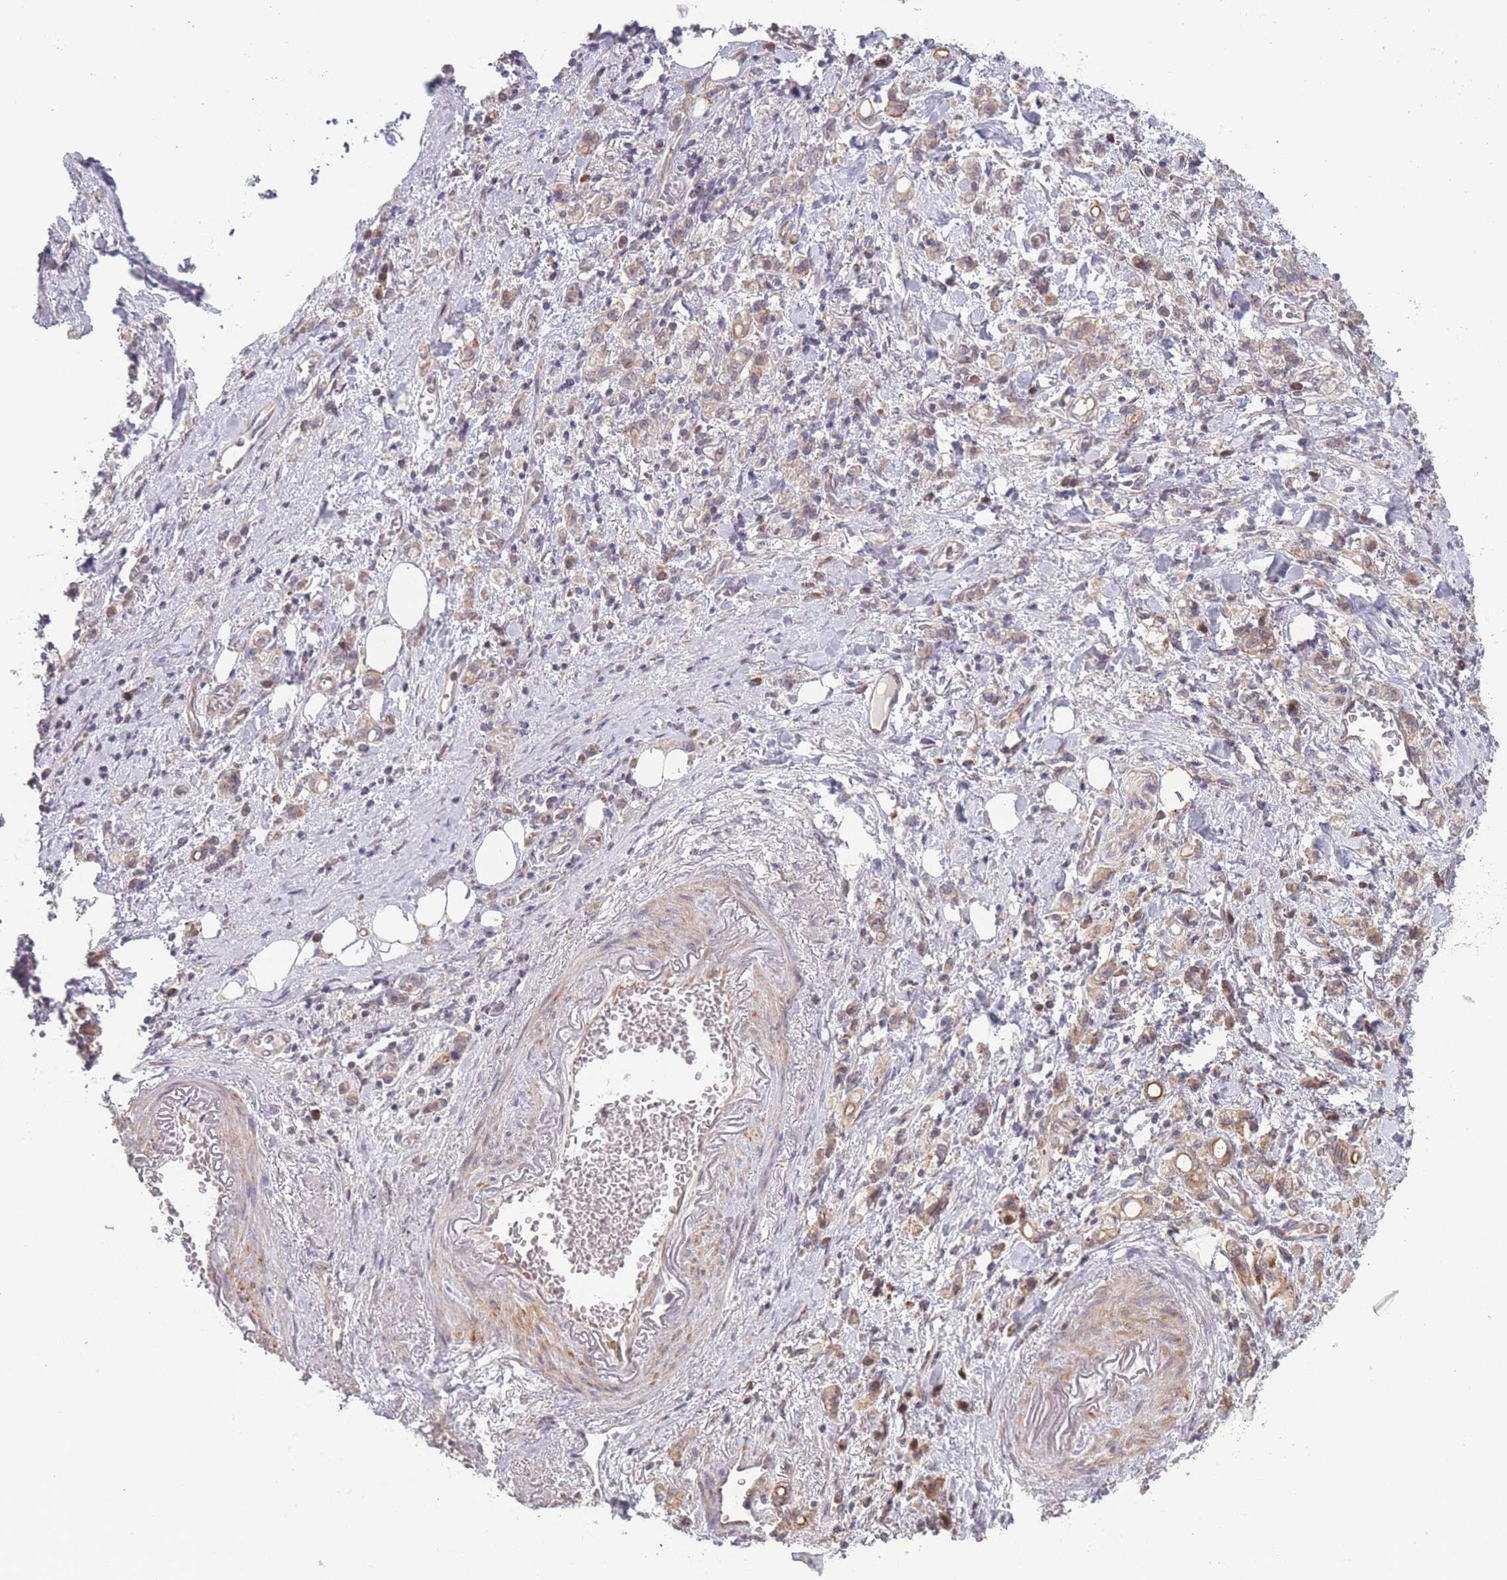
{"staining": {"intensity": "weak", "quantity": "25%-75%", "location": "cytoplasmic/membranous"}, "tissue": "stomach cancer", "cell_type": "Tumor cells", "image_type": "cancer", "snomed": [{"axis": "morphology", "description": "Adenocarcinoma, NOS"}, {"axis": "topography", "description": "Stomach"}], "caption": "Immunohistochemical staining of human stomach adenocarcinoma reveals weak cytoplasmic/membranous protein staining in approximately 25%-75% of tumor cells.", "gene": "RPS18", "patient": {"sex": "male", "age": 77}}